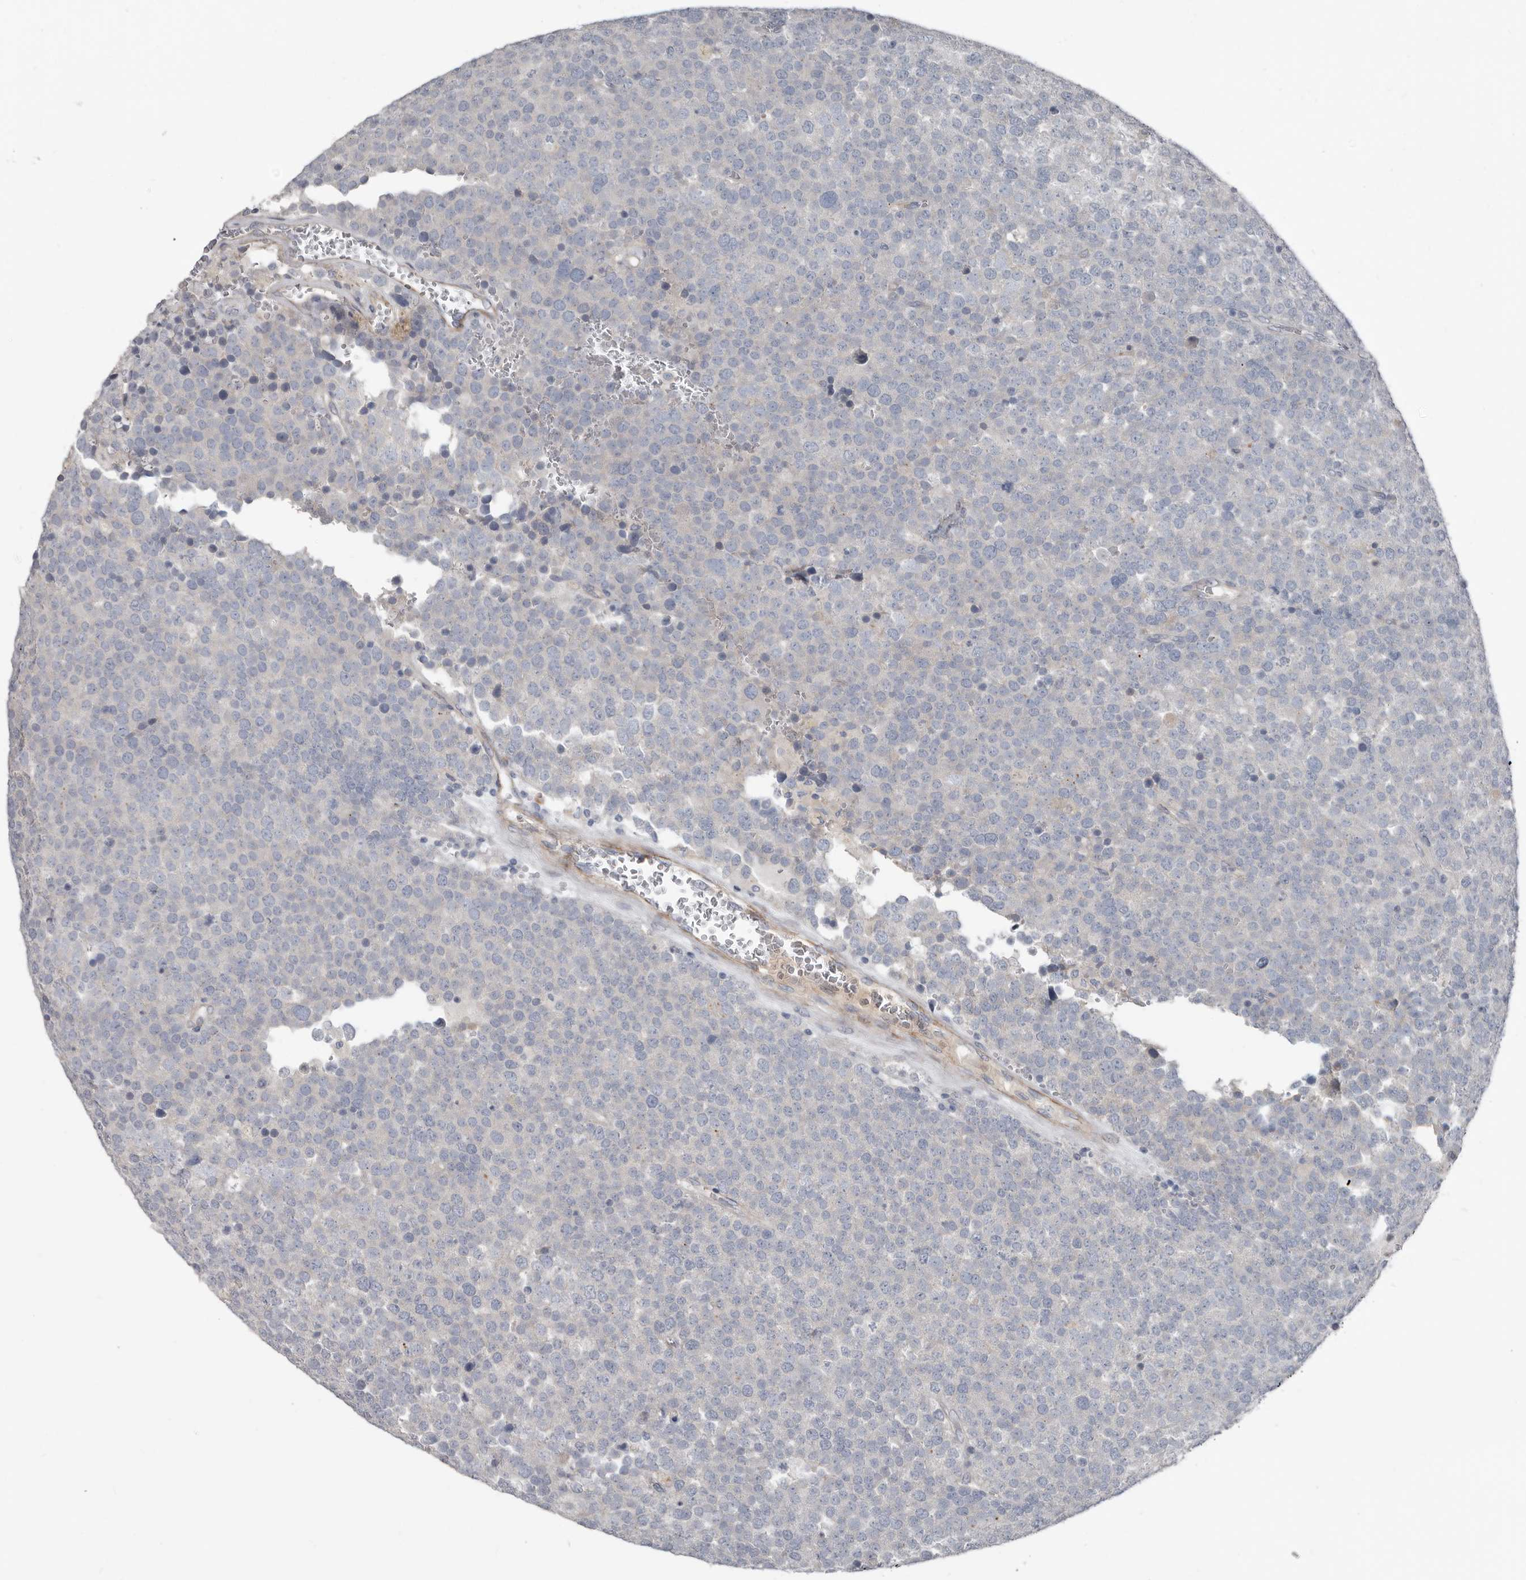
{"staining": {"intensity": "negative", "quantity": "none", "location": "none"}, "tissue": "testis cancer", "cell_type": "Tumor cells", "image_type": "cancer", "snomed": [{"axis": "morphology", "description": "Seminoma, NOS"}, {"axis": "topography", "description": "Testis"}], "caption": "This is an IHC micrograph of human testis seminoma. There is no staining in tumor cells.", "gene": "ZNF114", "patient": {"sex": "male", "age": 71}}